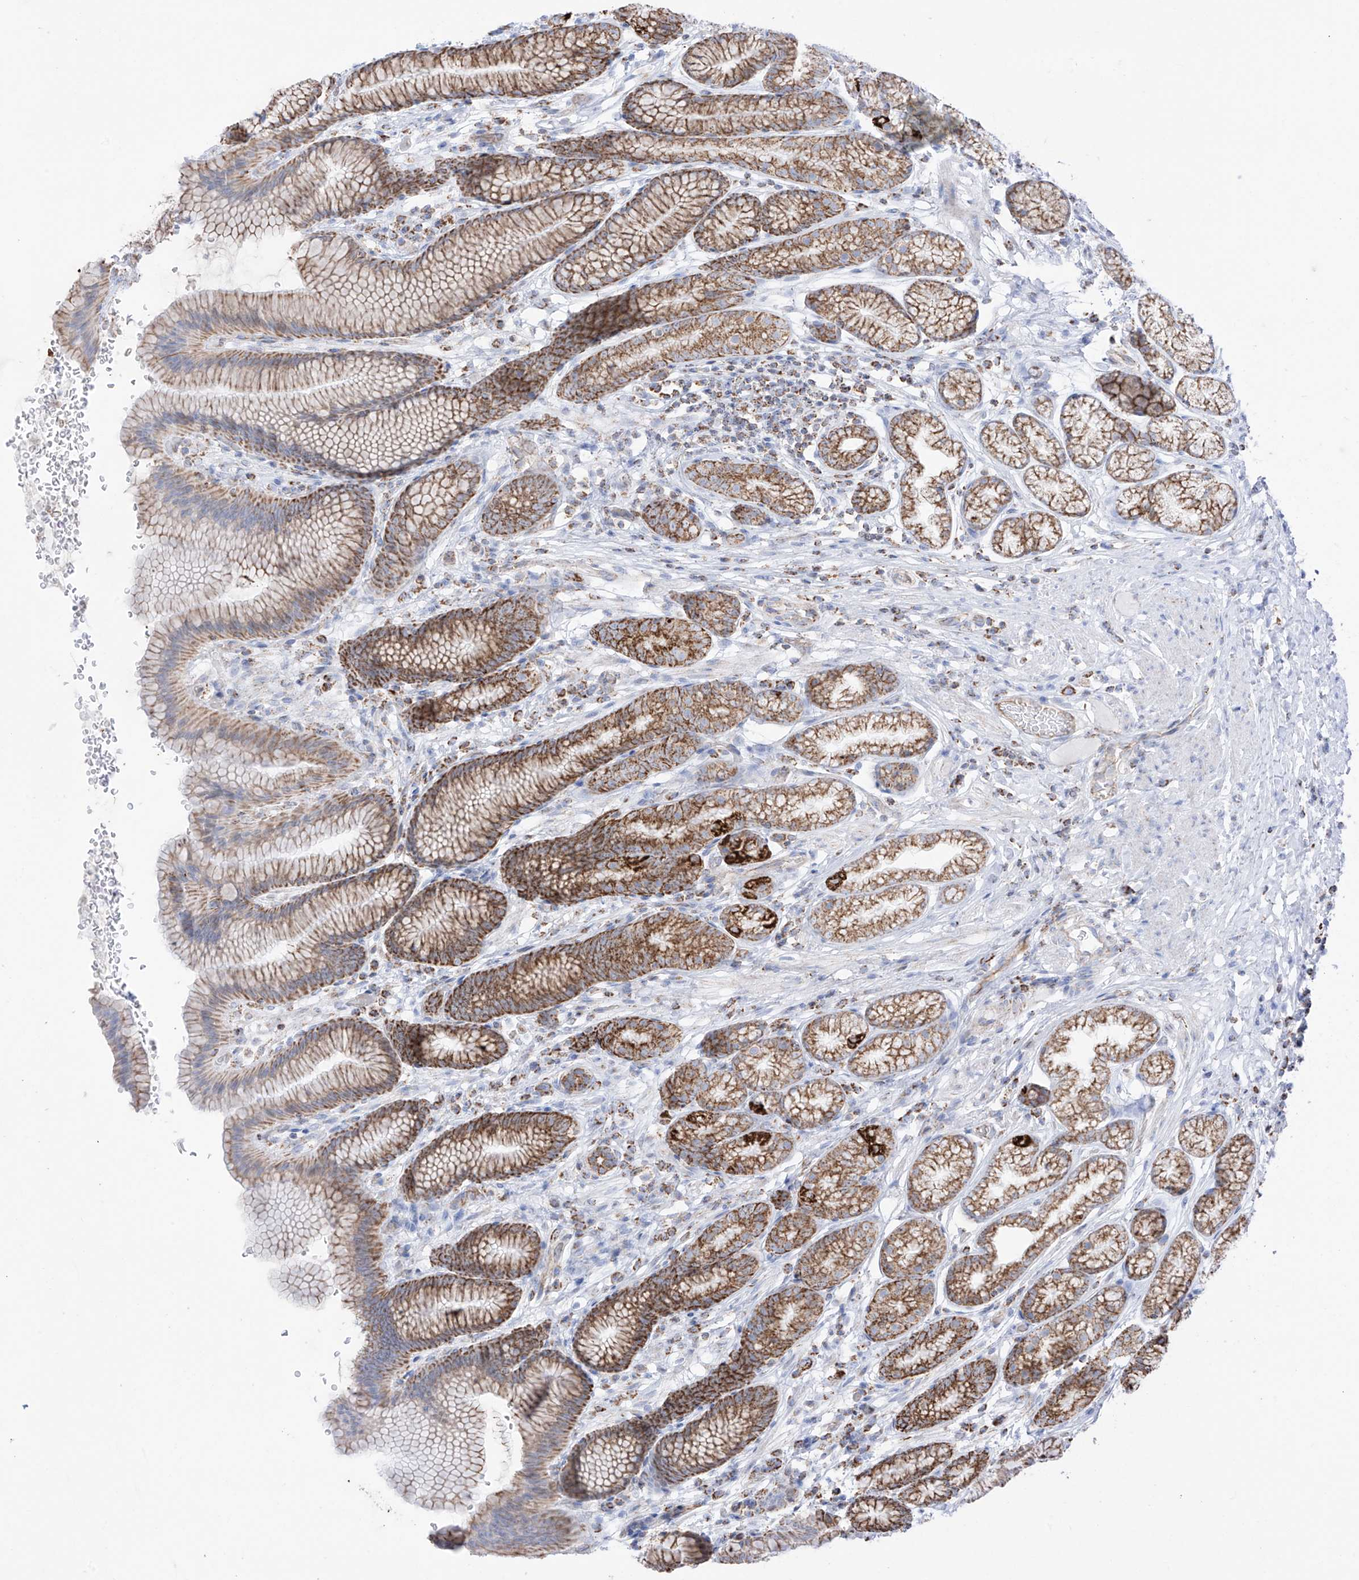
{"staining": {"intensity": "strong", "quantity": ">75%", "location": "cytoplasmic/membranous"}, "tissue": "stomach", "cell_type": "Glandular cells", "image_type": "normal", "snomed": [{"axis": "morphology", "description": "Normal tissue, NOS"}, {"axis": "topography", "description": "Stomach"}], "caption": "Immunohistochemical staining of normal stomach shows strong cytoplasmic/membranous protein expression in approximately >75% of glandular cells. (Stains: DAB in brown, nuclei in blue, Microscopy: brightfield microscopy at high magnification).", "gene": "XKR3", "patient": {"sex": "male", "age": 42}}